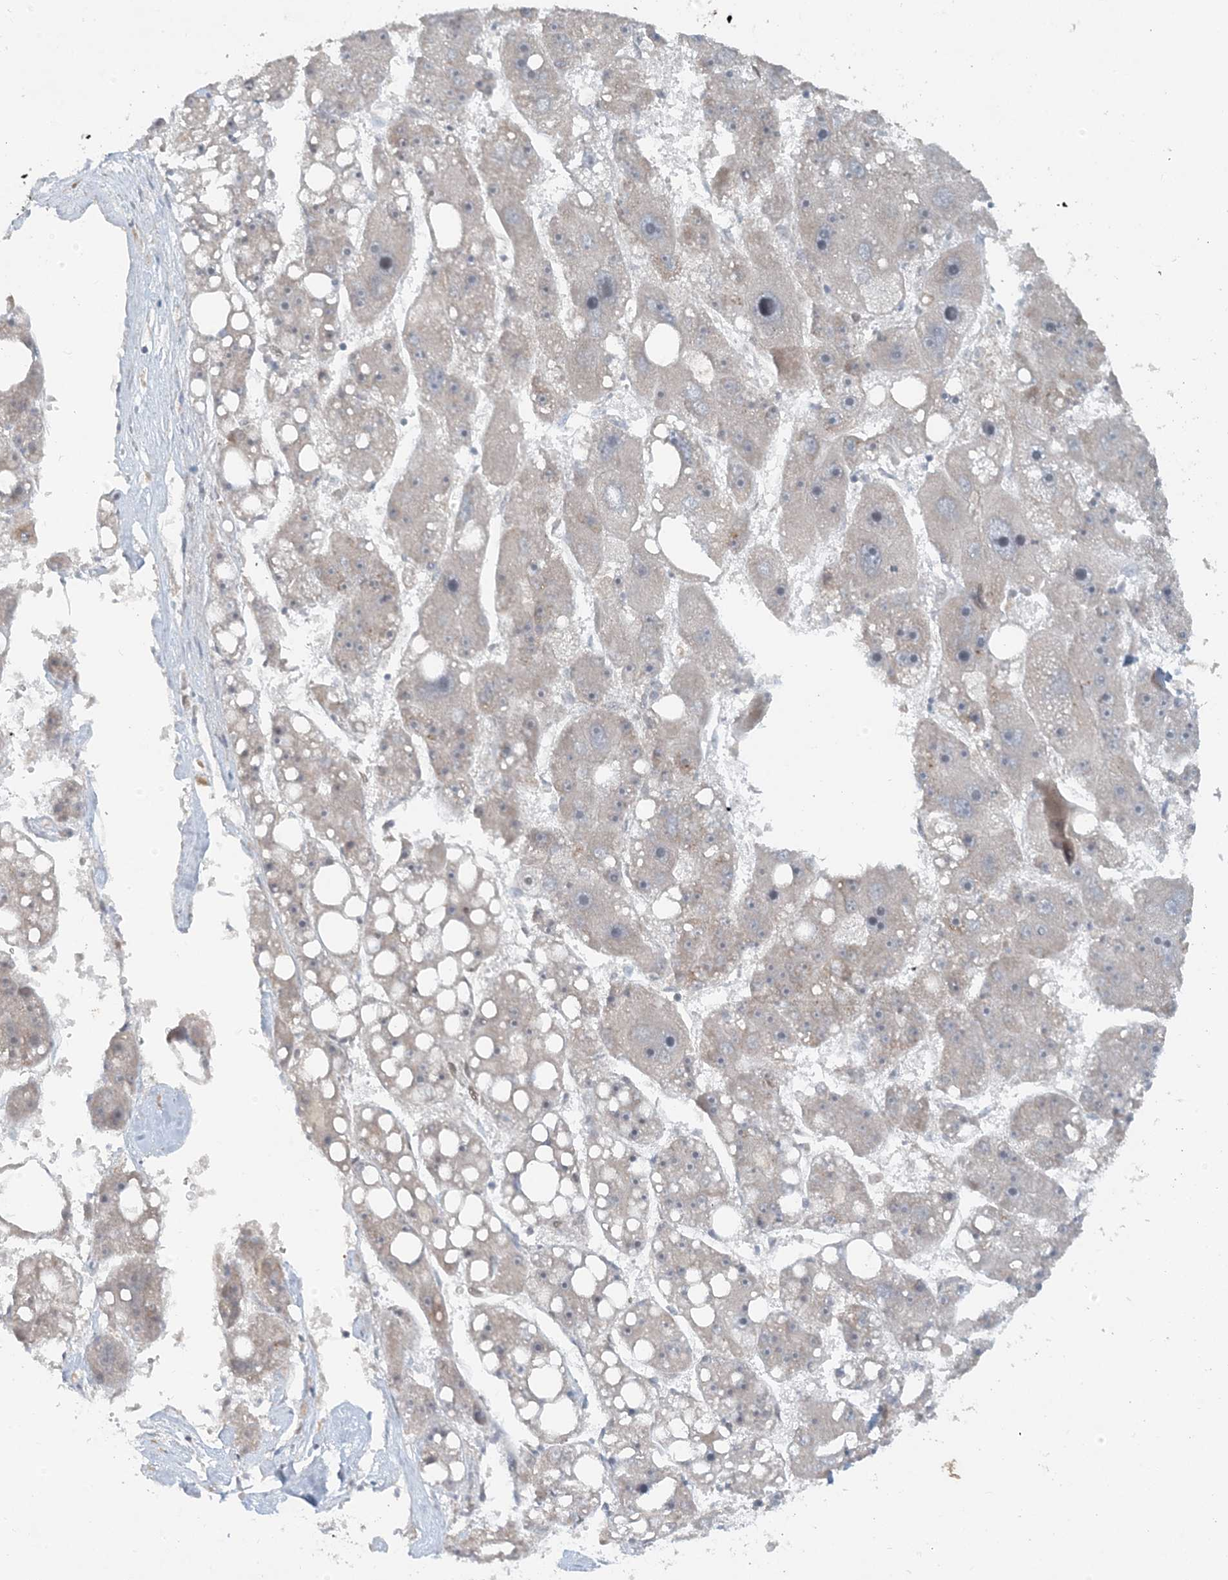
{"staining": {"intensity": "negative", "quantity": "none", "location": "none"}, "tissue": "liver cancer", "cell_type": "Tumor cells", "image_type": "cancer", "snomed": [{"axis": "morphology", "description": "Carcinoma, Hepatocellular, NOS"}, {"axis": "topography", "description": "Liver"}], "caption": "This is an immunohistochemistry image of human liver cancer (hepatocellular carcinoma). There is no staining in tumor cells.", "gene": "SLC35A2", "patient": {"sex": "female", "age": 61}}